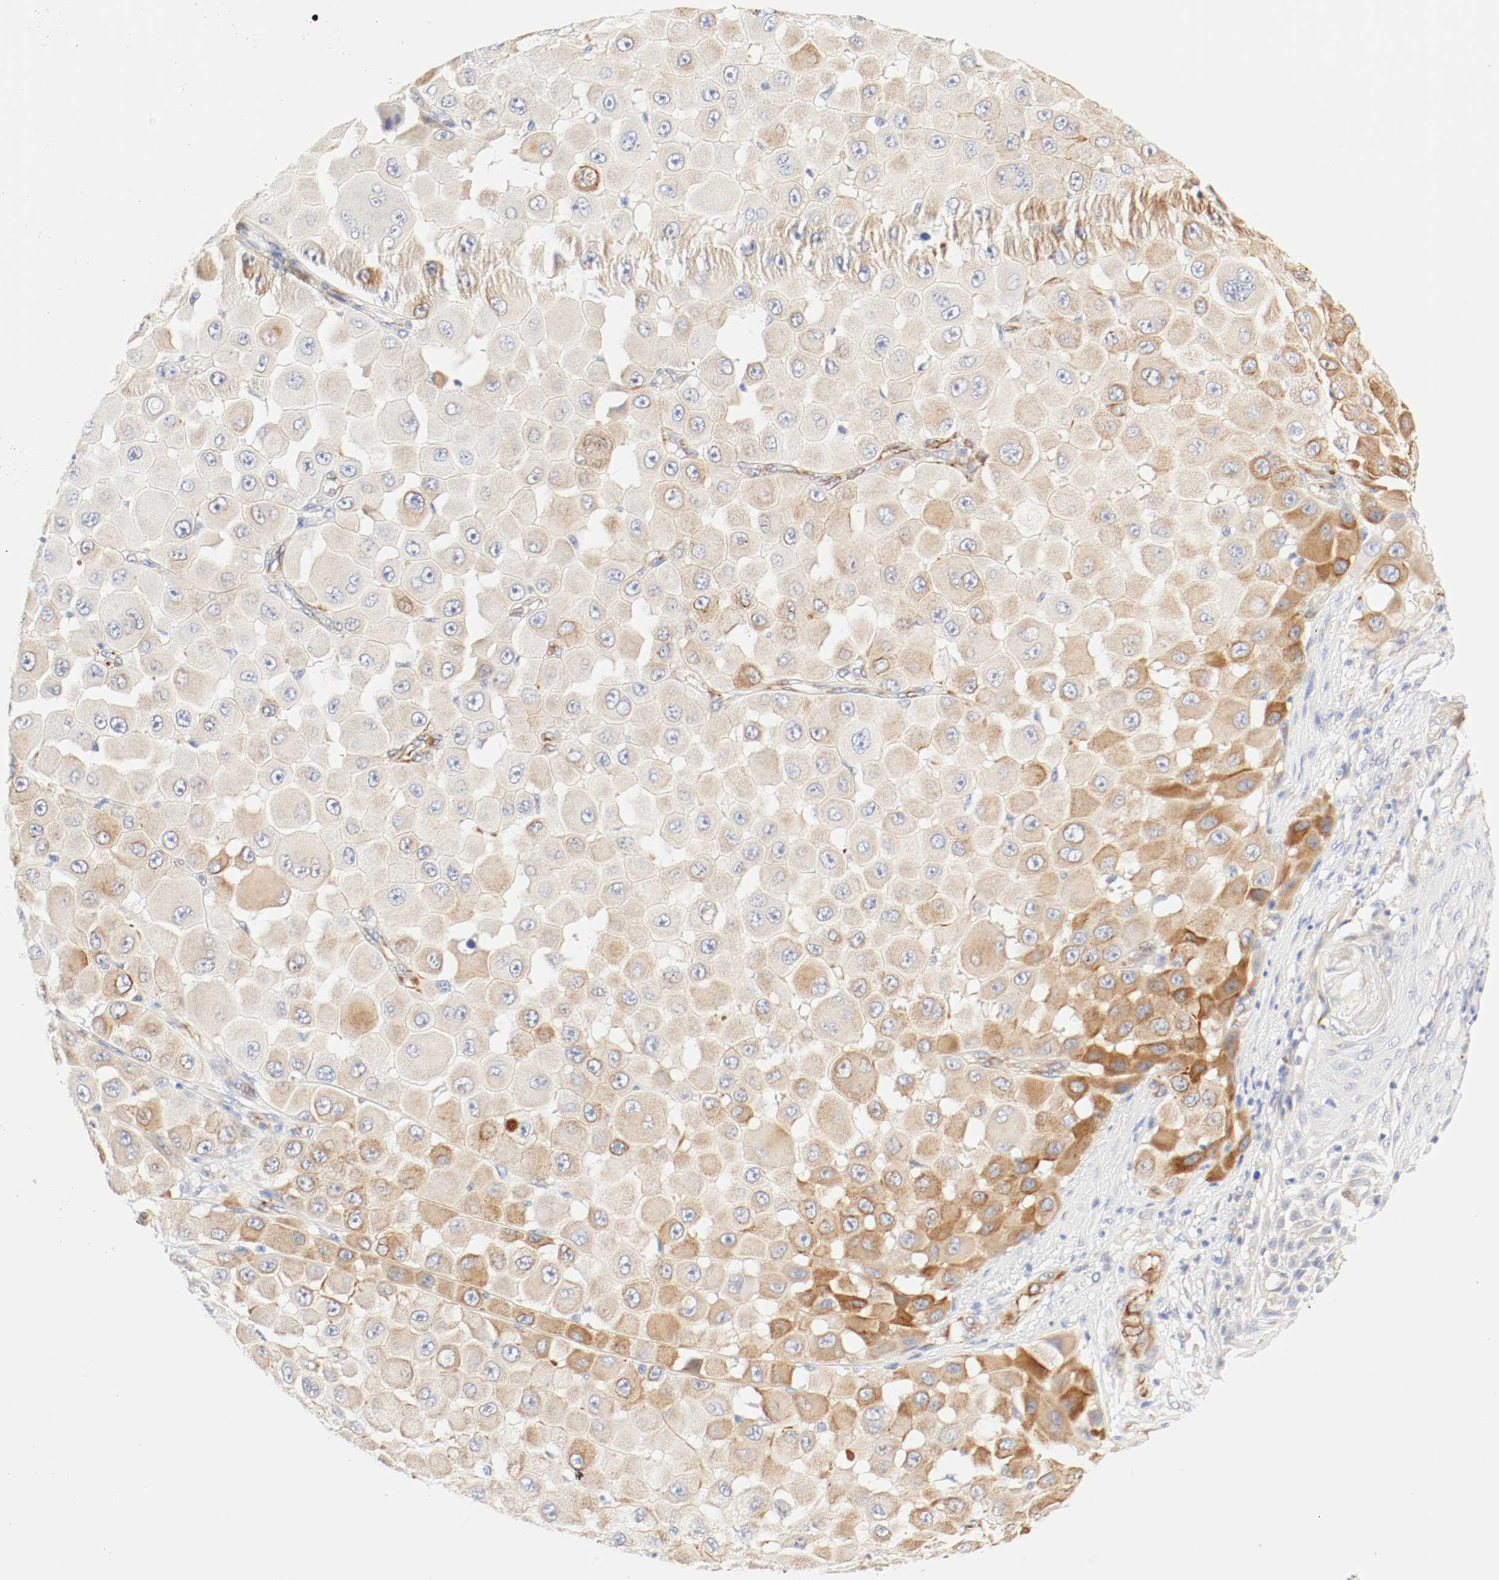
{"staining": {"intensity": "moderate", "quantity": "25%-75%", "location": "cytoplasmic/membranous"}, "tissue": "melanoma", "cell_type": "Tumor cells", "image_type": "cancer", "snomed": [{"axis": "morphology", "description": "Malignant melanoma, NOS"}, {"axis": "topography", "description": "Skin"}], "caption": "The image displays staining of malignant melanoma, revealing moderate cytoplasmic/membranous protein staining (brown color) within tumor cells. The staining was performed using DAB, with brown indicating positive protein expression. Nuclei are stained blue with hematoxylin.", "gene": "GIT1", "patient": {"sex": "female", "age": 81}}